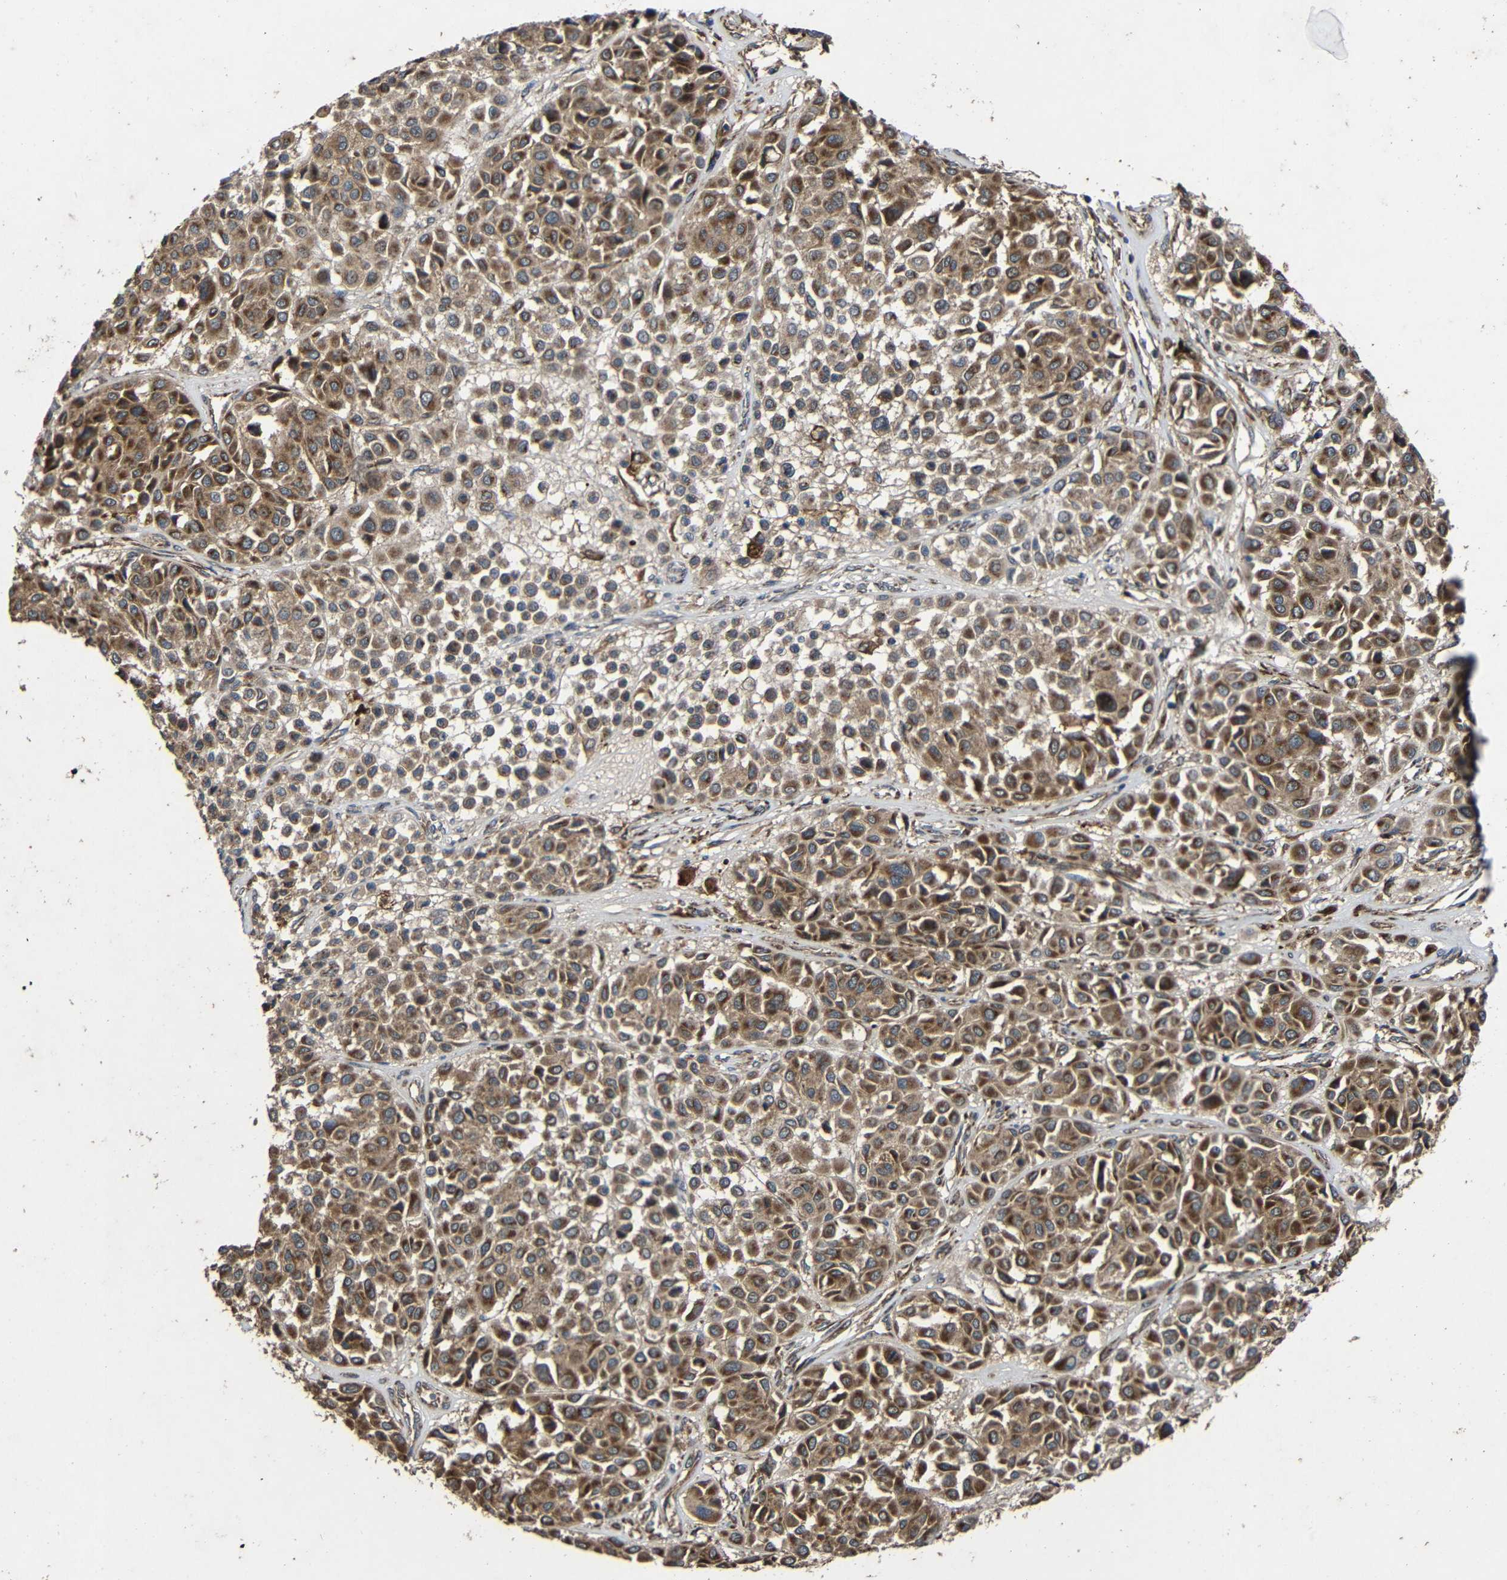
{"staining": {"intensity": "moderate", "quantity": ">75%", "location": "cytoplasmic/membranous"}, "tissue": "melanoma", "cell_type": "Tumor cells", "image_type": "cancer", "snomed": [{"axis": "morphology", "description": "Malignant melanoma, Metastatic site"}, {"axis": "topography", "description": "Soft tissue"}], "caption": "DAB immunohistochemical staining of human malignant melanoma (metastatic site) shows moderate cytoplasmic/membranous protein staining in approximately >75% of tumor cells. (DAB (3,3'-diaminobenzidine) = brown stain, brightfield microscopy at high magnification).", "gene": "C1GALT1", "patient": {"sex": "male", "age": 41}}